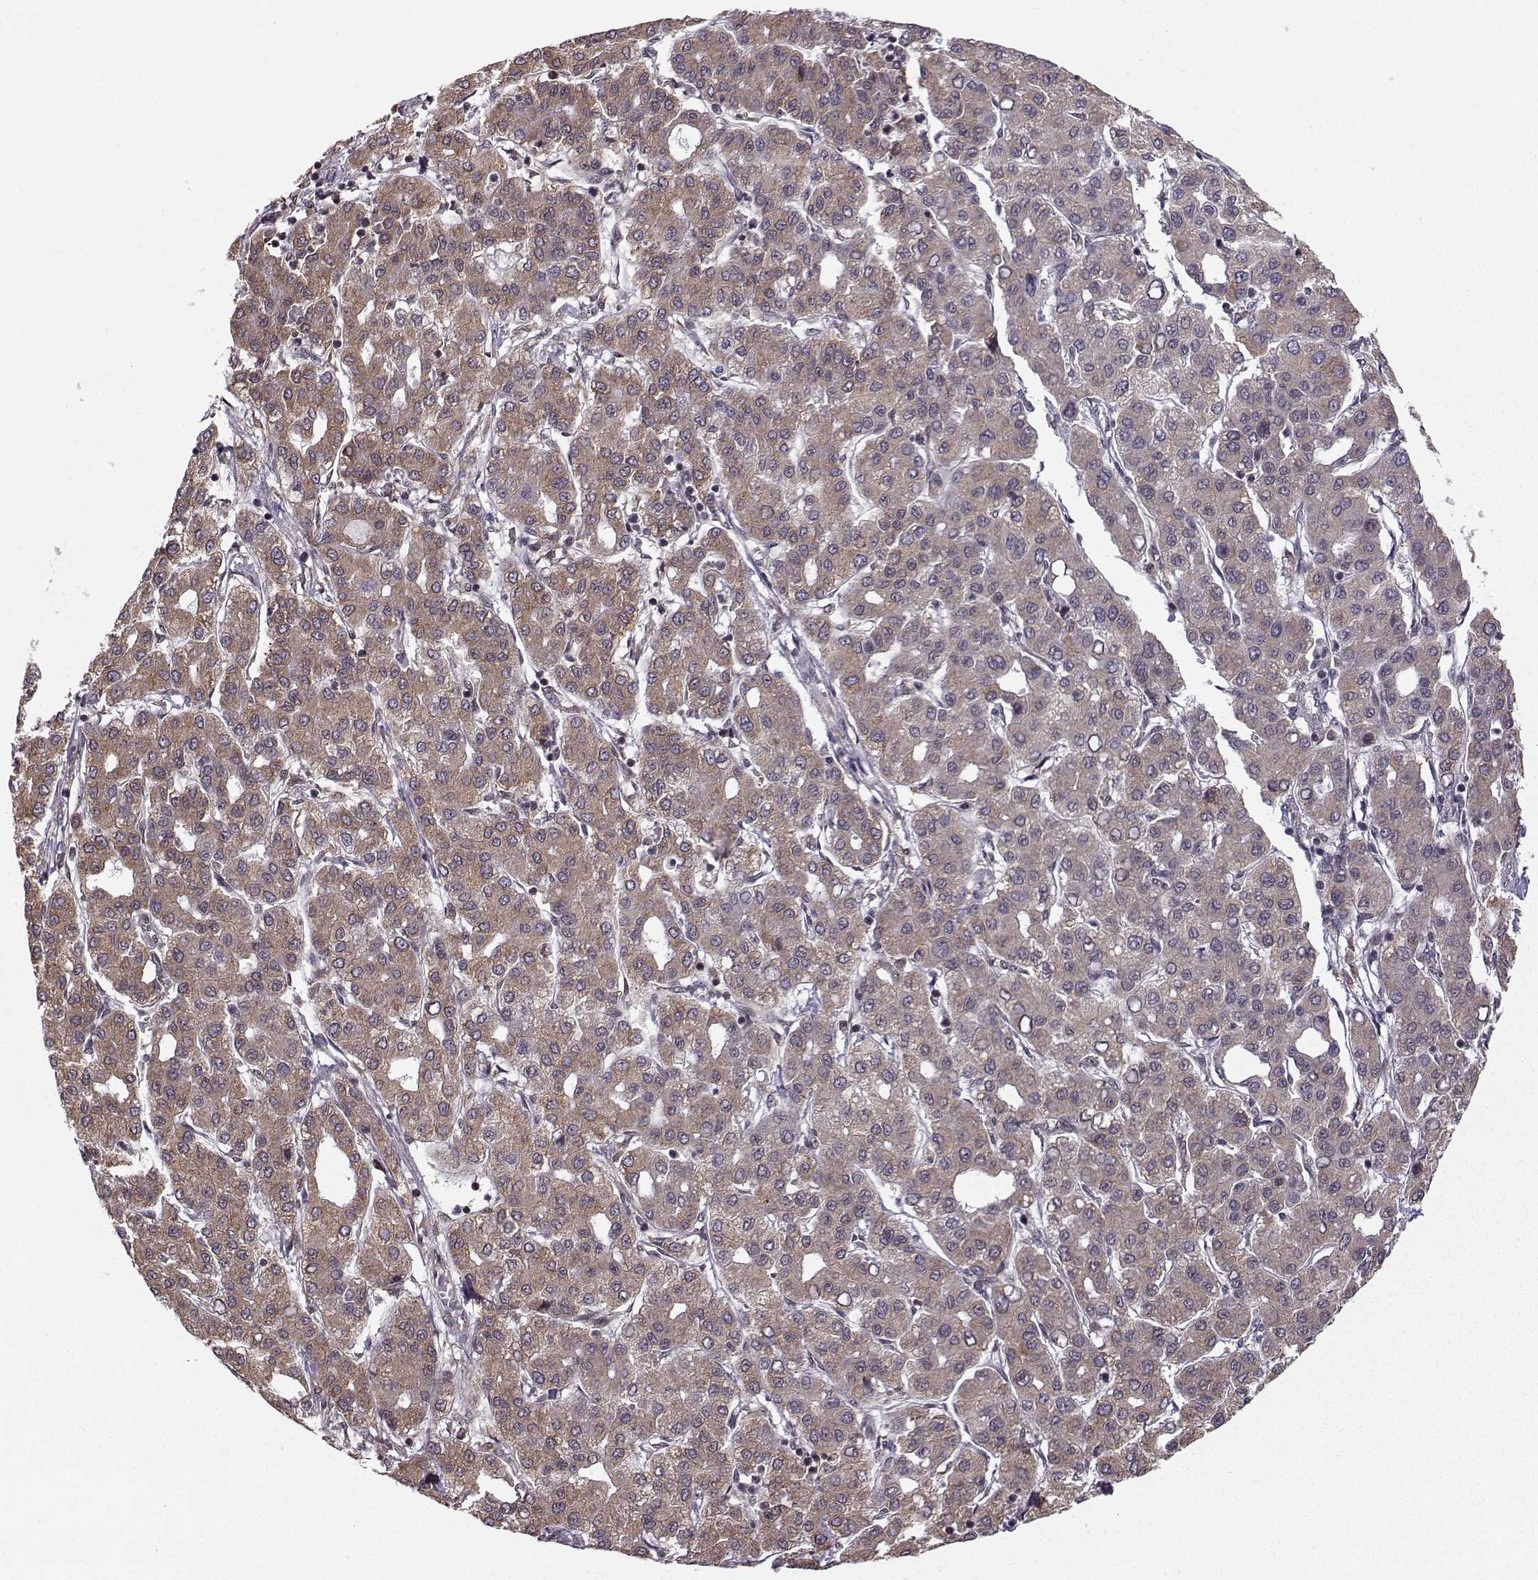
{"staining": {"intensity": "weak", "quantity": "25%-75%", "location": "cytoplasmic/membranous"}, "tissue": "liver cancer", "cell_type": "Tumor cells", "image_type": "cancer", "snomed": [{"axis": "morphology", "description": "Carcinoma, Hepatocellular, NOS"}, {"axis": "topography", "description": "Liver"}], "caption": "Immunohistochemistry image of neoplastic tissue: human liver hepatocellular carcinoma stained using immunohistochemistry reveals low levels of weak protein expression localized specifically in the cytoplasmic/membranous of tumor cells, appearing as a cytoplasmic/membranous brown color.", "gene": "EZH1", "patient": {"sex": "male", "age": 65}}